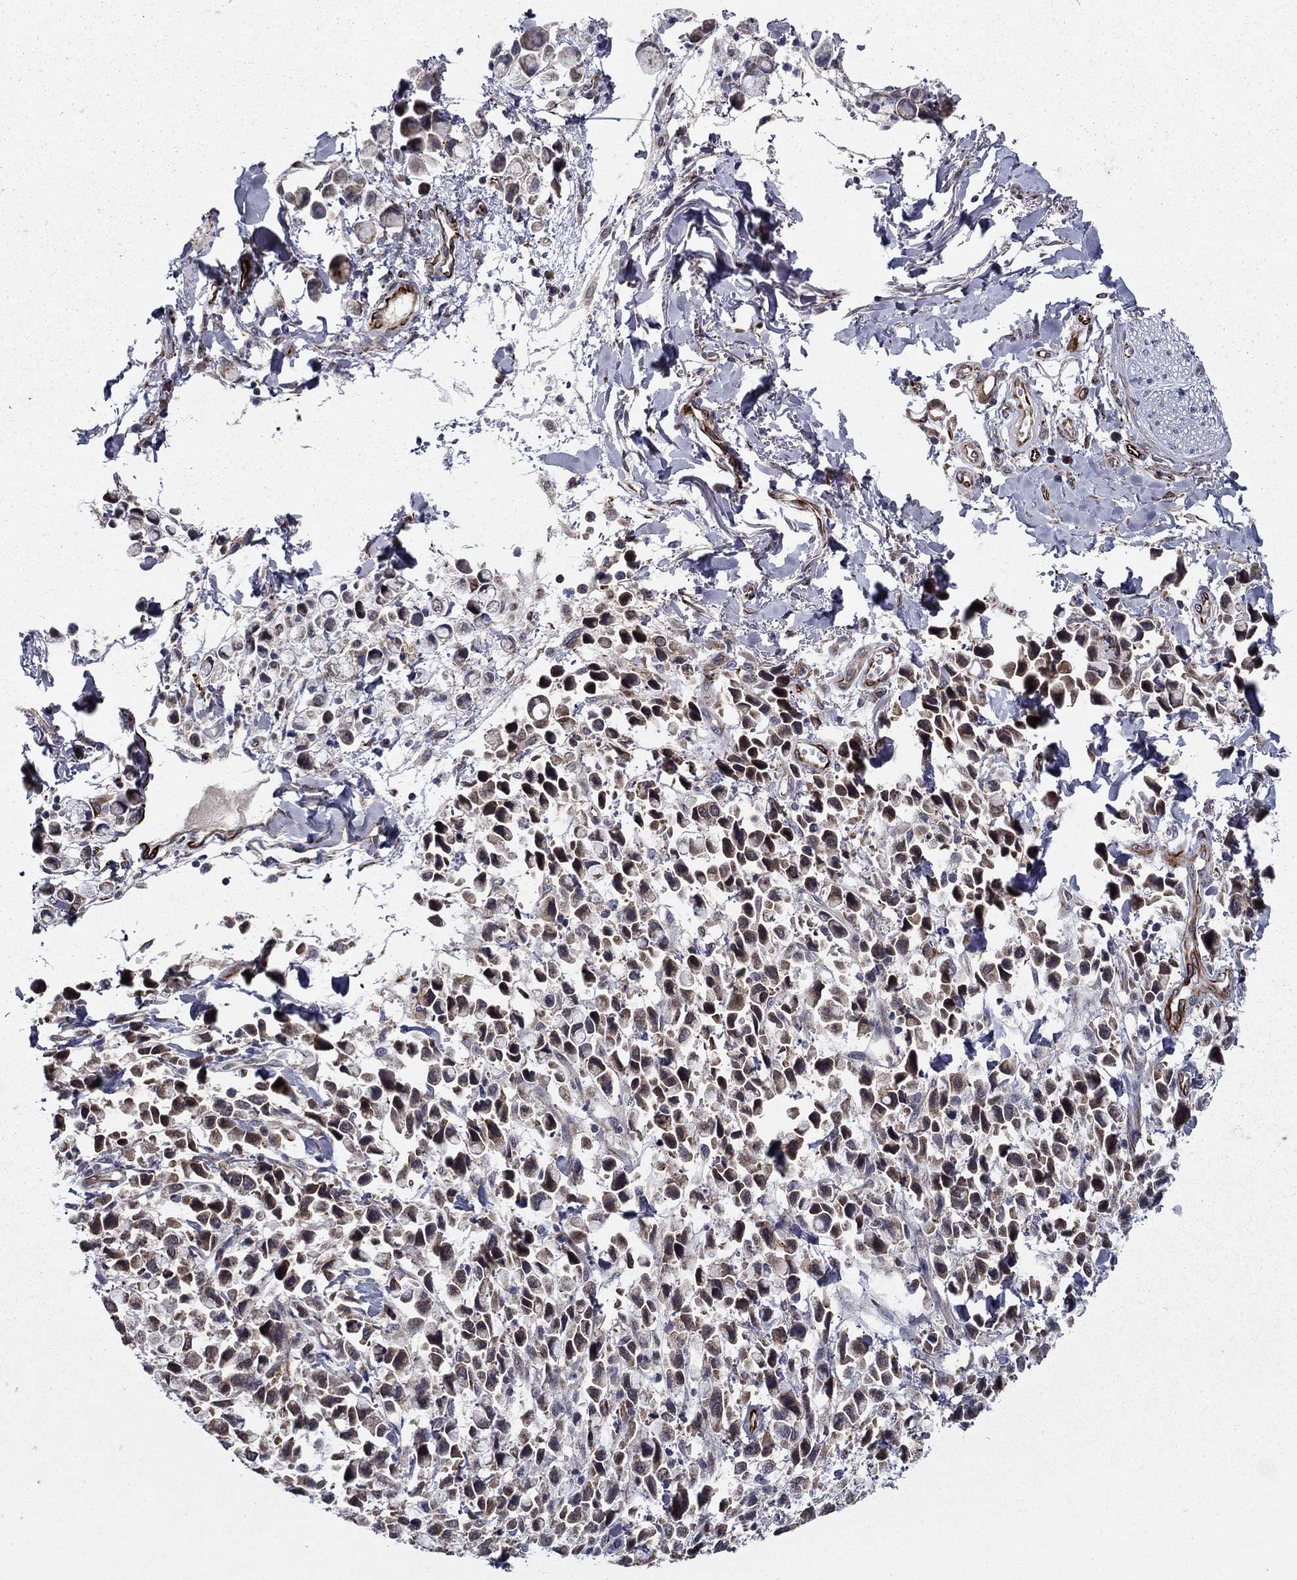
{"staining": {"intensity": "weak", "quantity": "25%-75%", "location": "cytoplasmic/membranous"}, "tissue": "stomach cancer", "cell_type": "Tumor cells", "image_type": "cancer", "snomed": [{"axis": "morphology", "description": "Adenocarcinoma, NOS"}, {"axis": "topography", "description": "Stomach"}], "caption": "The image exhibits staining of stomach cancer, revealing weak cytoplasmic/membranous protein staining (brown color) within tumor cells.", "gene": "LACTB2", "patient": {"sex": "female", "age": 81}}